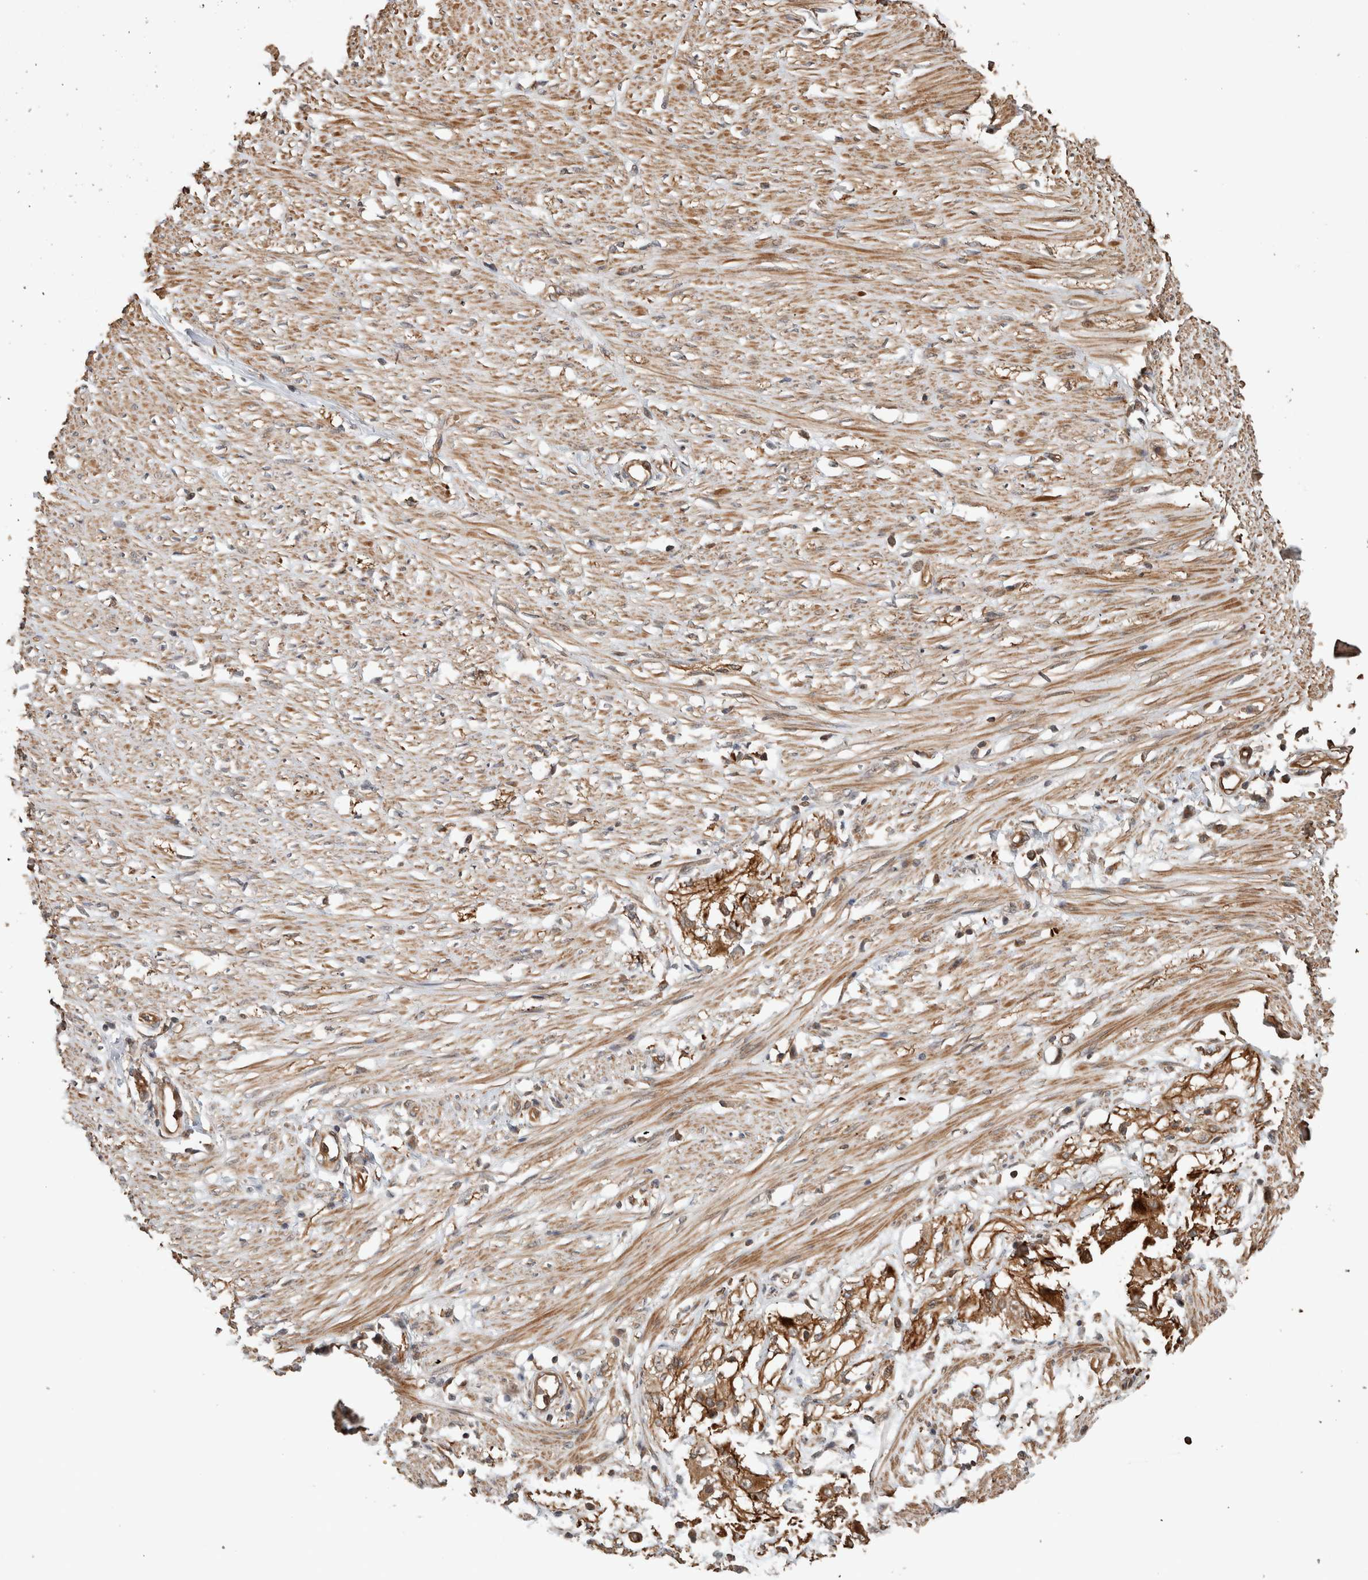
{"staining": {"intensity": "weak", "quantity": ">75%", "location": "cytoplasmic/membranous"}, "tissue": "soft tissue", "cell_type": "Fibroblasts", "image_type": "normal", "snomed": [{"axis": "morphology", "description": "Normal tissue, NOS"}, {"axis": "morphology", "description": "Adenocarcinoma, NOS"}, {"axis": "topography", "description": "Colon"}, {"axis": "topography", "description": "Peripheral nerve tissue"}], "caption": "Brown immunohistochemical staining in benign soft tissue displays weak cytoplasmic/membranous positivity in about >75% of fibroblasts.", "gene": "OTUD6B", "patient": {"sex": "male", "age": 14}}